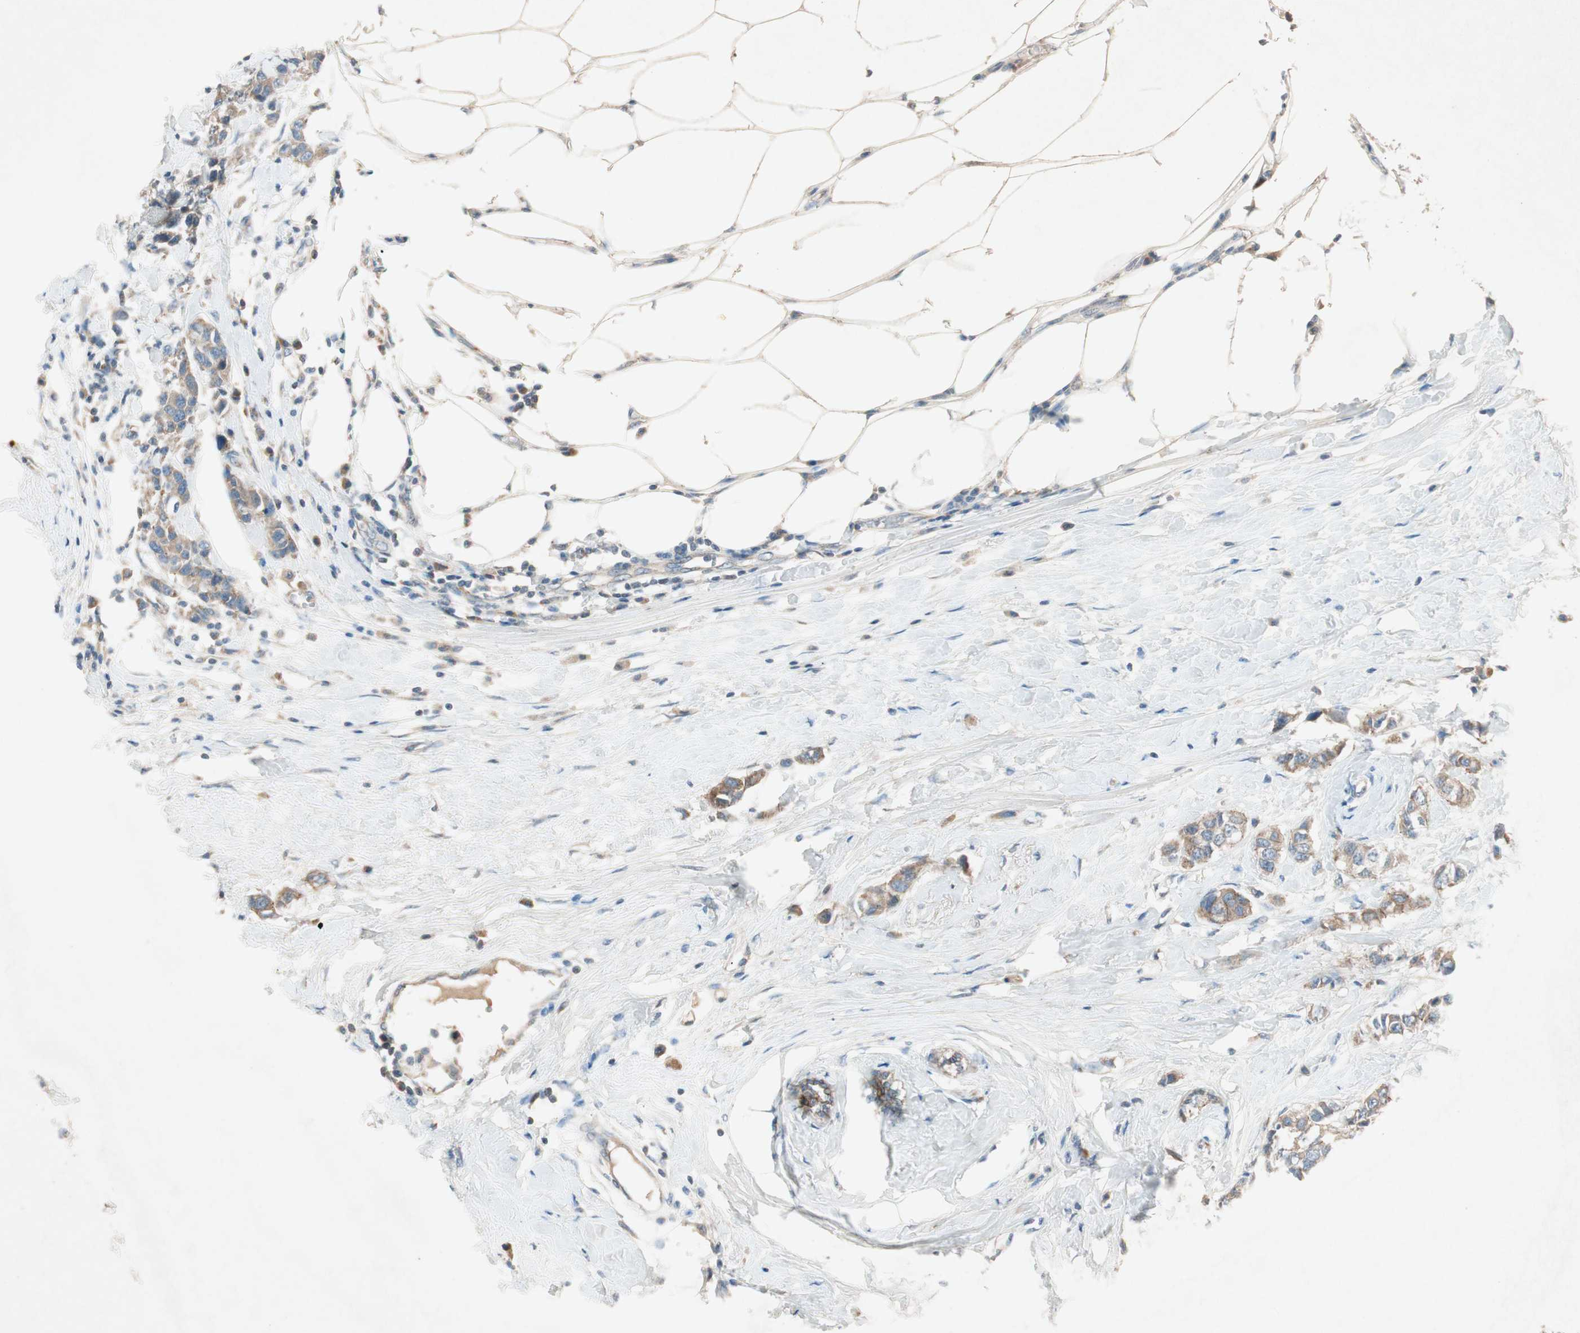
{"staining": {"intensity": "moderate", "quantity": "25%-75%", "location": "cytoplasmic/membranous"}, "tissue": "breast cancer", "cell_type": "Tumor cells", "image_type": "cancer", "snomed": [{"axis": "morphology", "description": "Duct carcinoma"}, {"axis": "topography", "description": "Breast"}], "caption": "Immunohistochemical staining of human breast intraductal carcinoma shows moderate cytoplasmic/membranous protein staining in approximately 25%-75% of tumor cells. The protein of interest is stained brown, and the nuclei are stained in blue (DAB IHC with brightfield microscopy, high magnification).", "gene": "NKAIN1", "patient": {"sex": "female", "age": 50}}